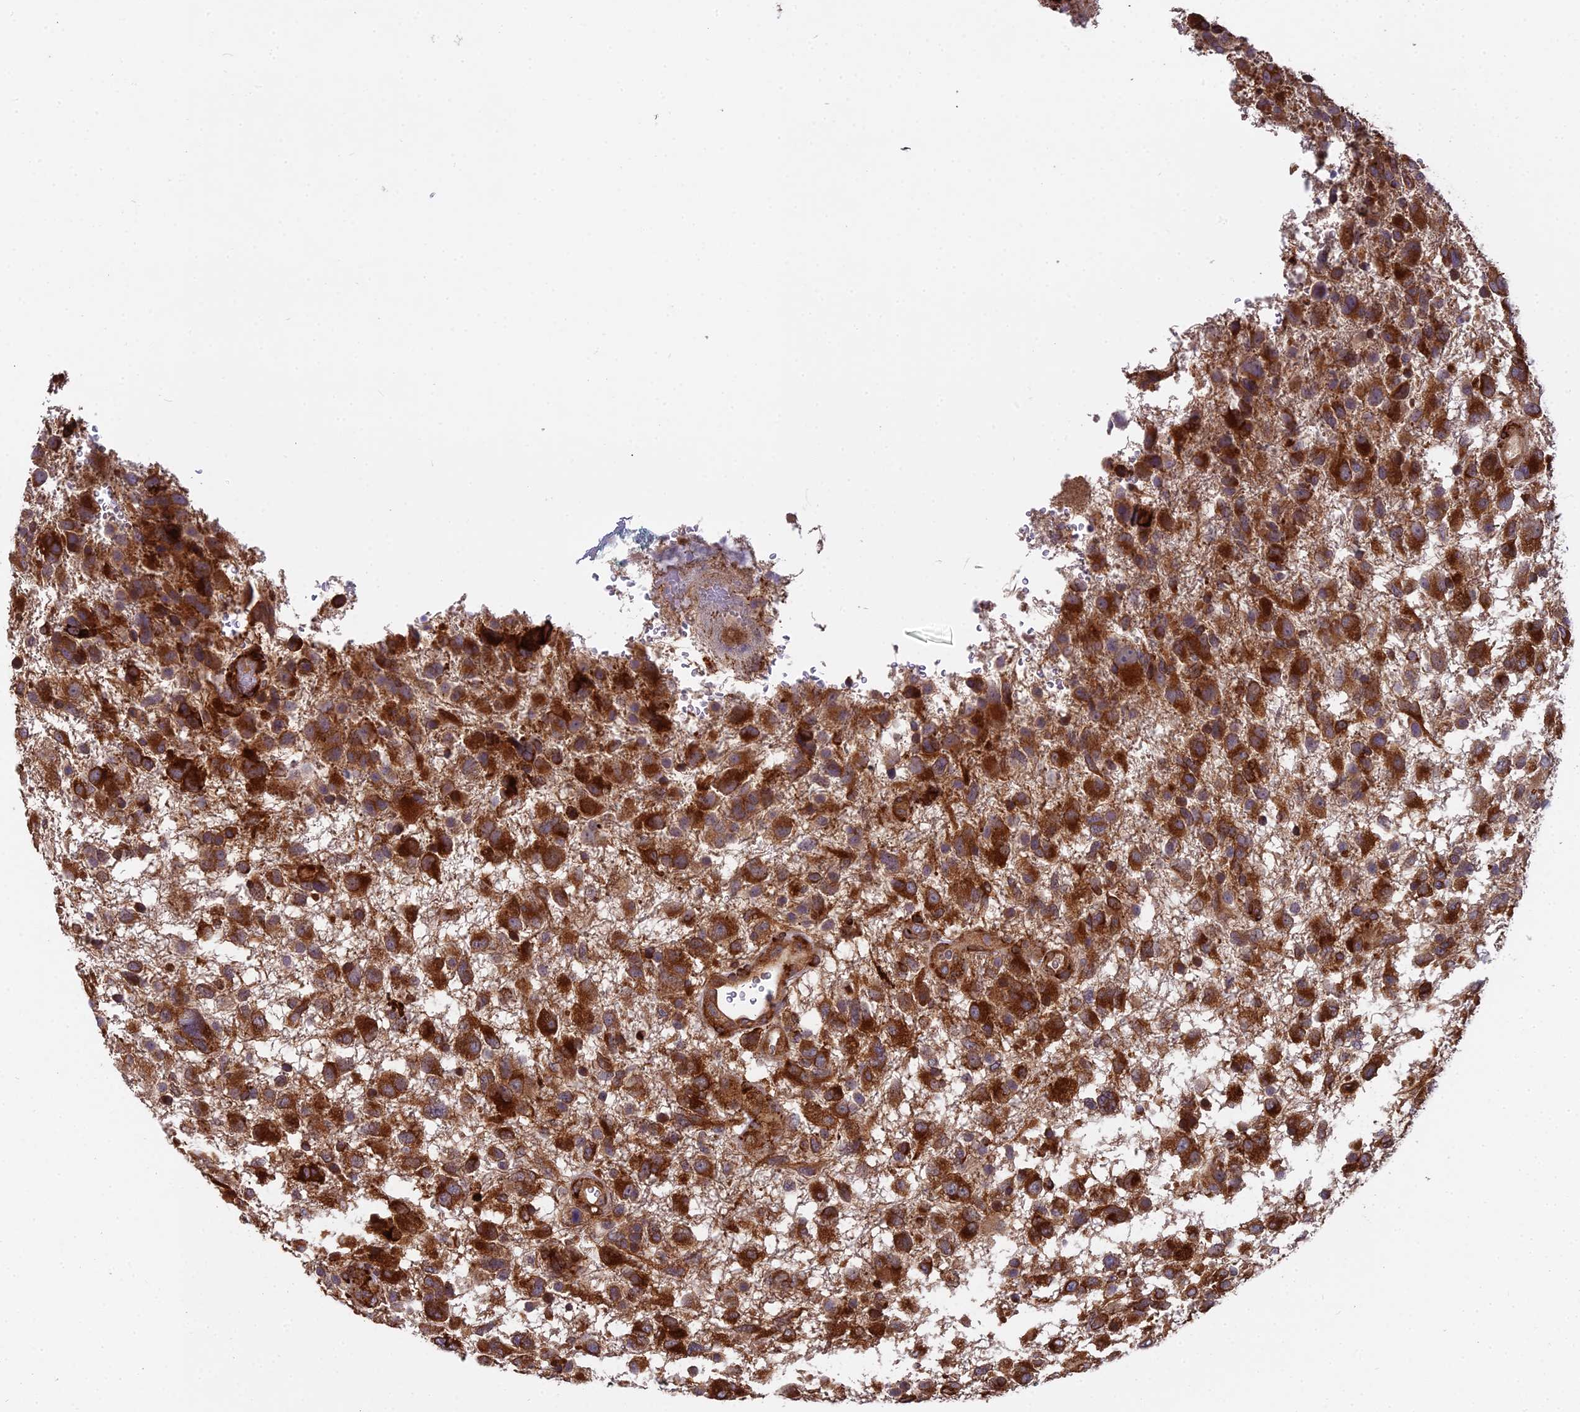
{"staining": {"intensity": "strong", "quantity": ">75%", "location": "cytoplasmic/membranous"}, "tissue": "glioma", "cell_type": "Tumor cells", "image_type": "cancer", "snomed": [{"axis": "morphology", "description": "Glioma, malignant, High grade"}, {"axis": "topography", "description": "Brain"}], "caption": "Protein expression analysis of human malignant high-grade glioma reveals strong cytoplasmic/membranous positivity in approximately >75% of tumor cells. The protein is shown in brown color, while the nuclei are stained blue.", "gene": "NDUFAF7", "patient": {"sex": "male", "age": 61}}